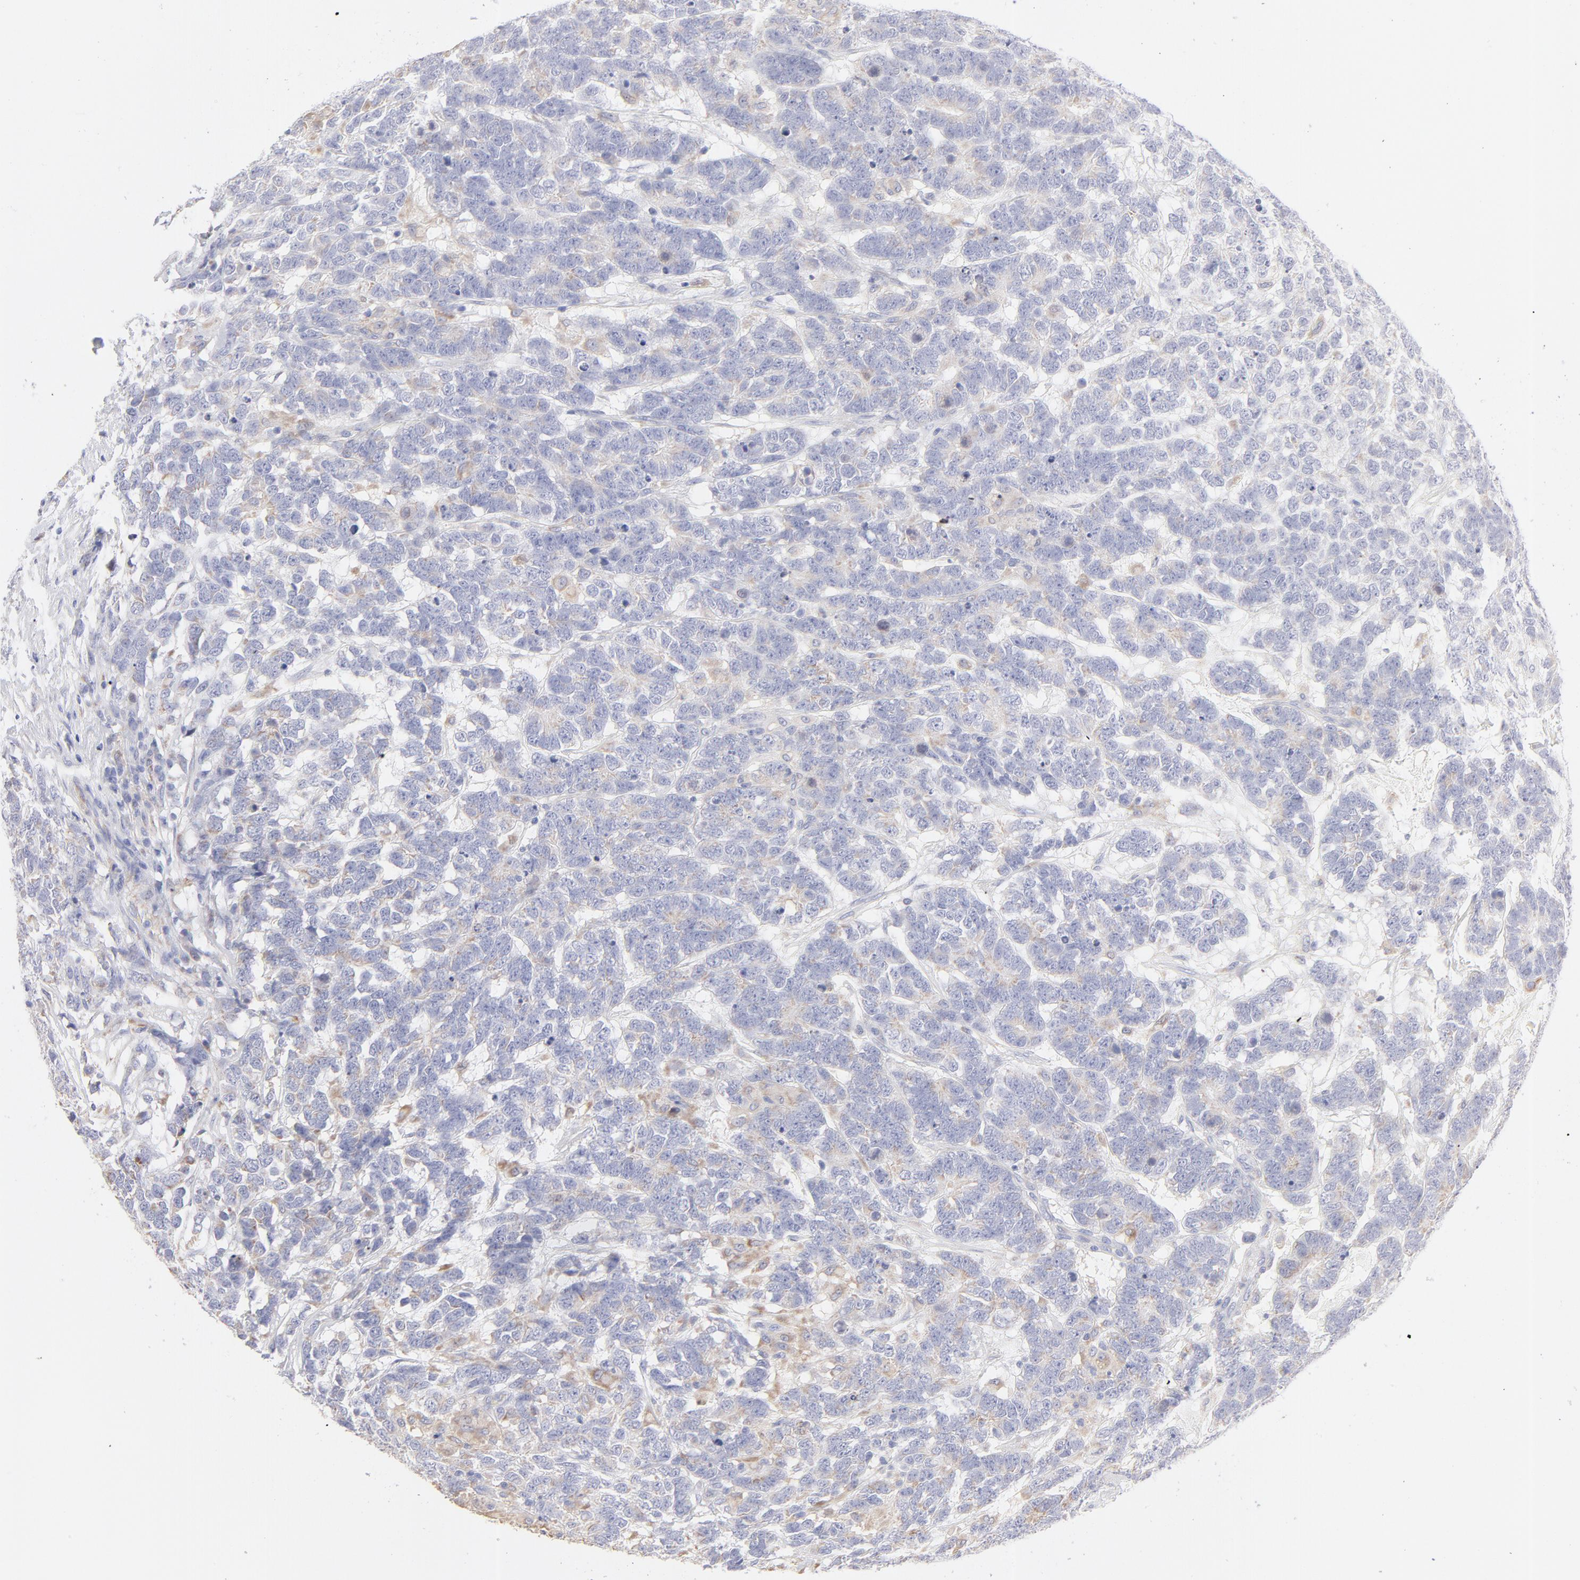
{"staining": {"intensity": "weak", "quantity": ">75%", "location": "cytoplasmic/membranous"}, "tissue": "testis cancer", "cell_type": "Tumor cells", "image_type": "cancer", "snomed": [{"axis": "morphology", "description": "Carcinoma, Embryonal, NOS"}, {"axis": "topography", "description": "Testis"}], "caption": "Immunohistochemical staining of human testis cancer exhibits weak cytoplasmic/membranous protein staining in about >75% of tumor cells.", "gene": "TST", "patient": {"sex": "male", "age": 26}}